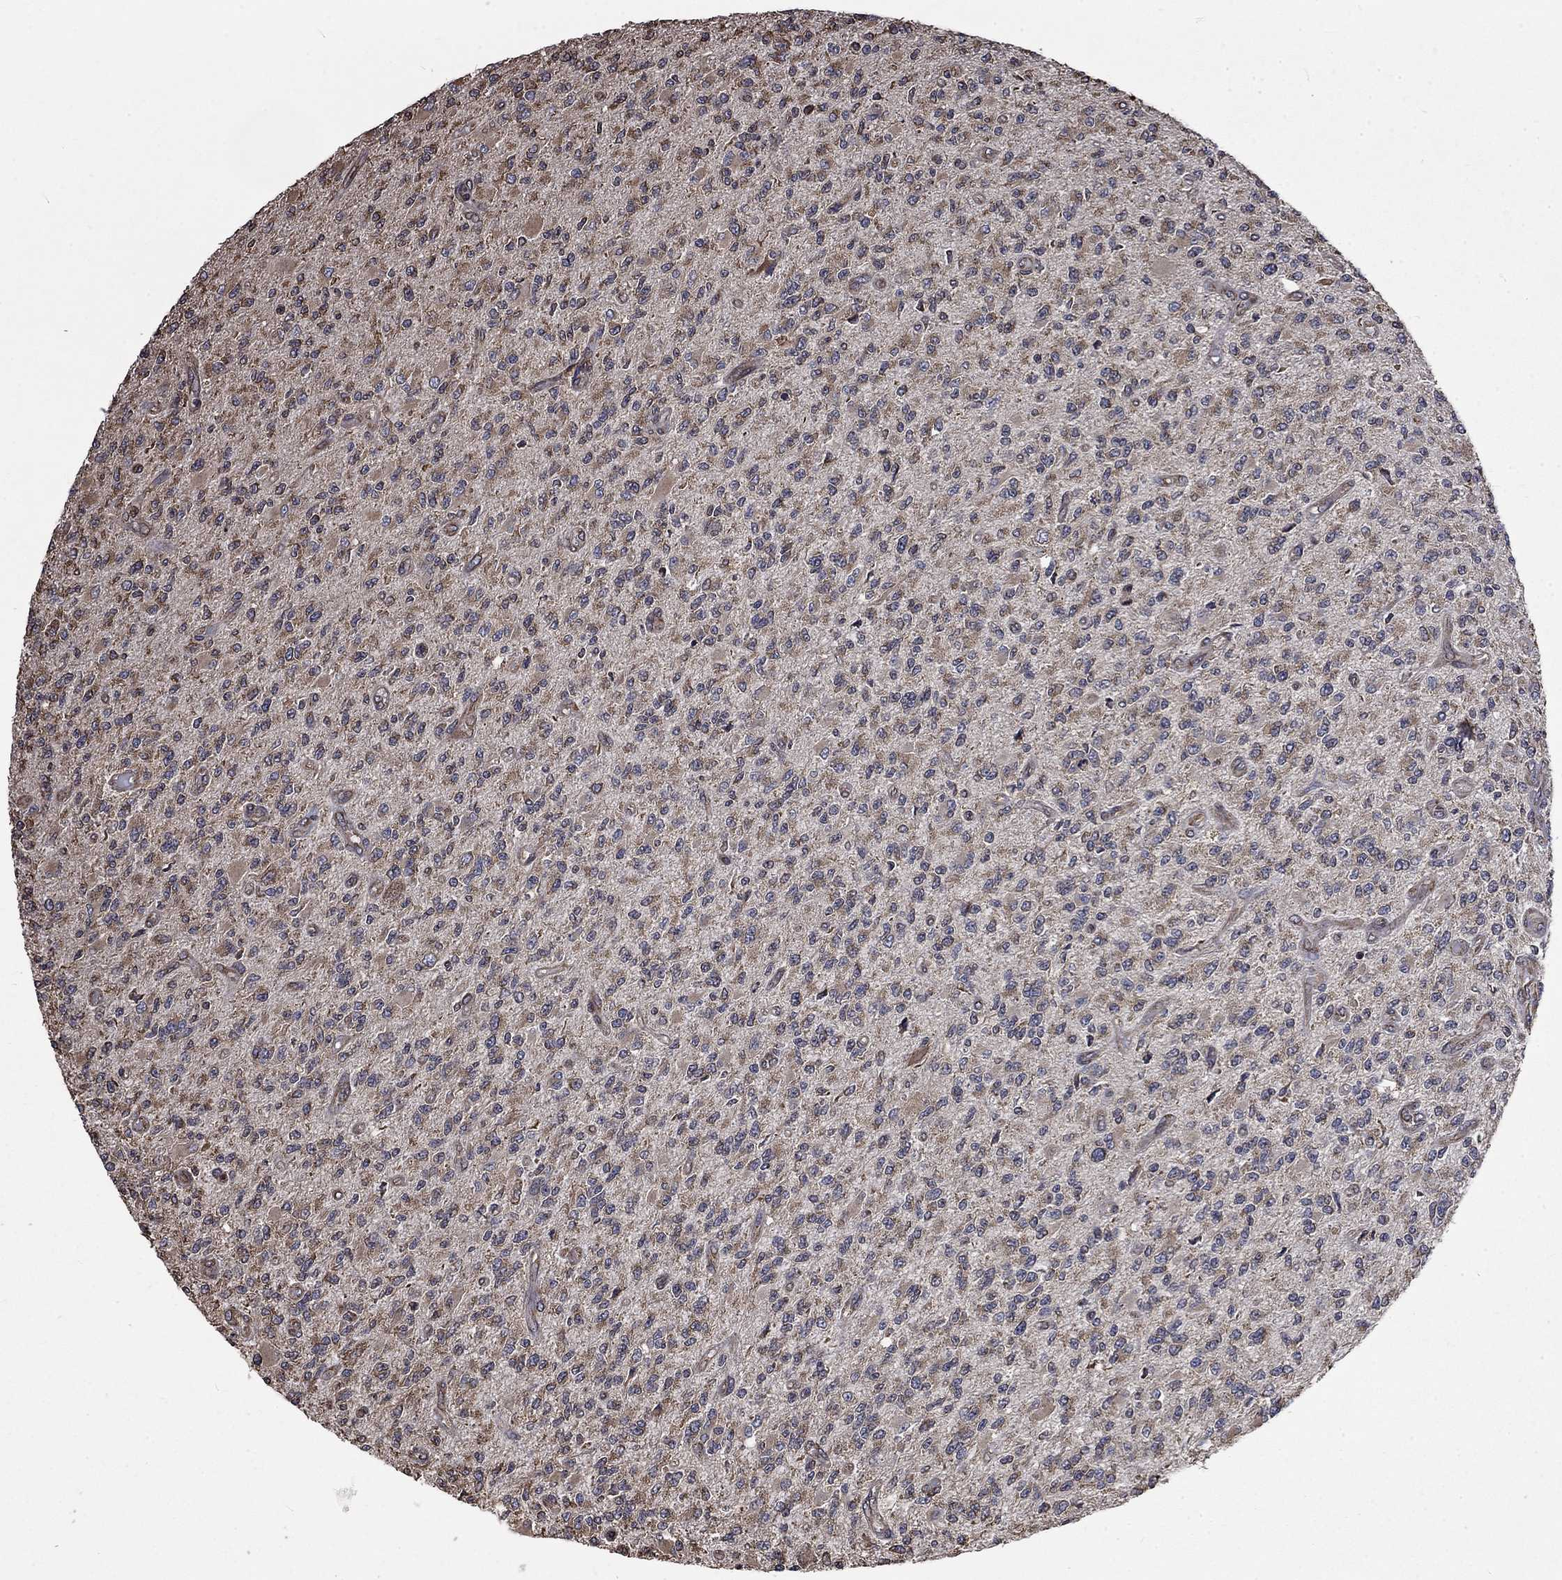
{"staining": {"intensity": "weak", "quantity": "<25%", "location": "cytoplasmic/membranous"}, "tissue": "glioma", "cell_type": "Tumor cells", "image_type": "cancer", "snomed": [{"axis": "morphology", "description": "Glioma, malignant, High grade"}, {"axis": "topography", "description": "Brain"}], "caption": "This is an IHC histopathology image of human glioma. There is no expression in tumor cells.", "gene": "ESRRA", "patient": {"sex": "female", "age": 63}}